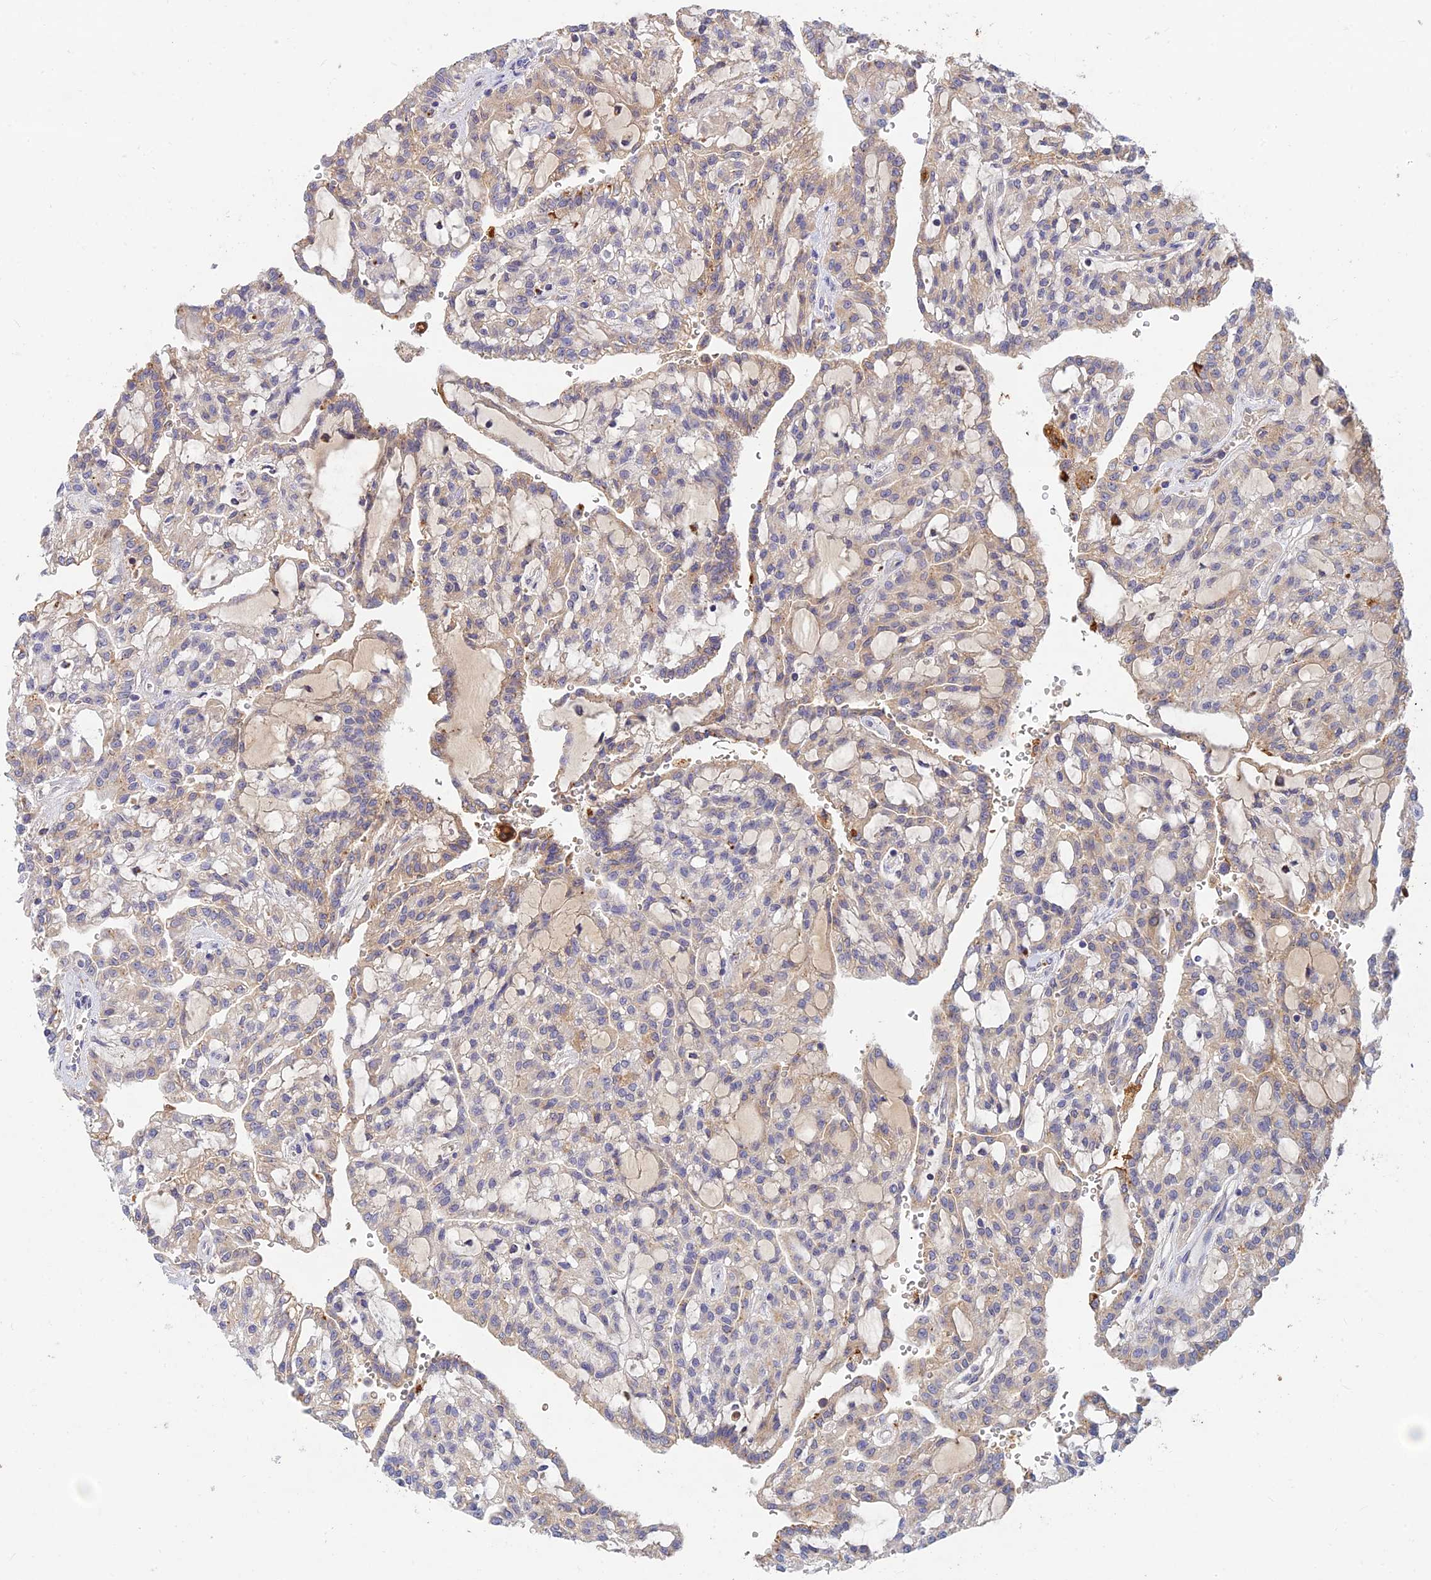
{"staining": {"intensity": "negative", "quantity": "none", "location": "none"}, "tissue": "renal cancer", "cell_type": "Tumor cells", "image_type": "cancer", "snomed": [{"axis": "morphology", "description": "Adenocarcinoma, NOS"}, {"axis": "topography", "description": "Kidney"}], "caption": "IHC photomicrograph of renal cancer stained for a protein (brown), which exhibits no staining in tumor cells.", "gene": "ACSM5", "patient": {"sex": "male", "age": 63}}